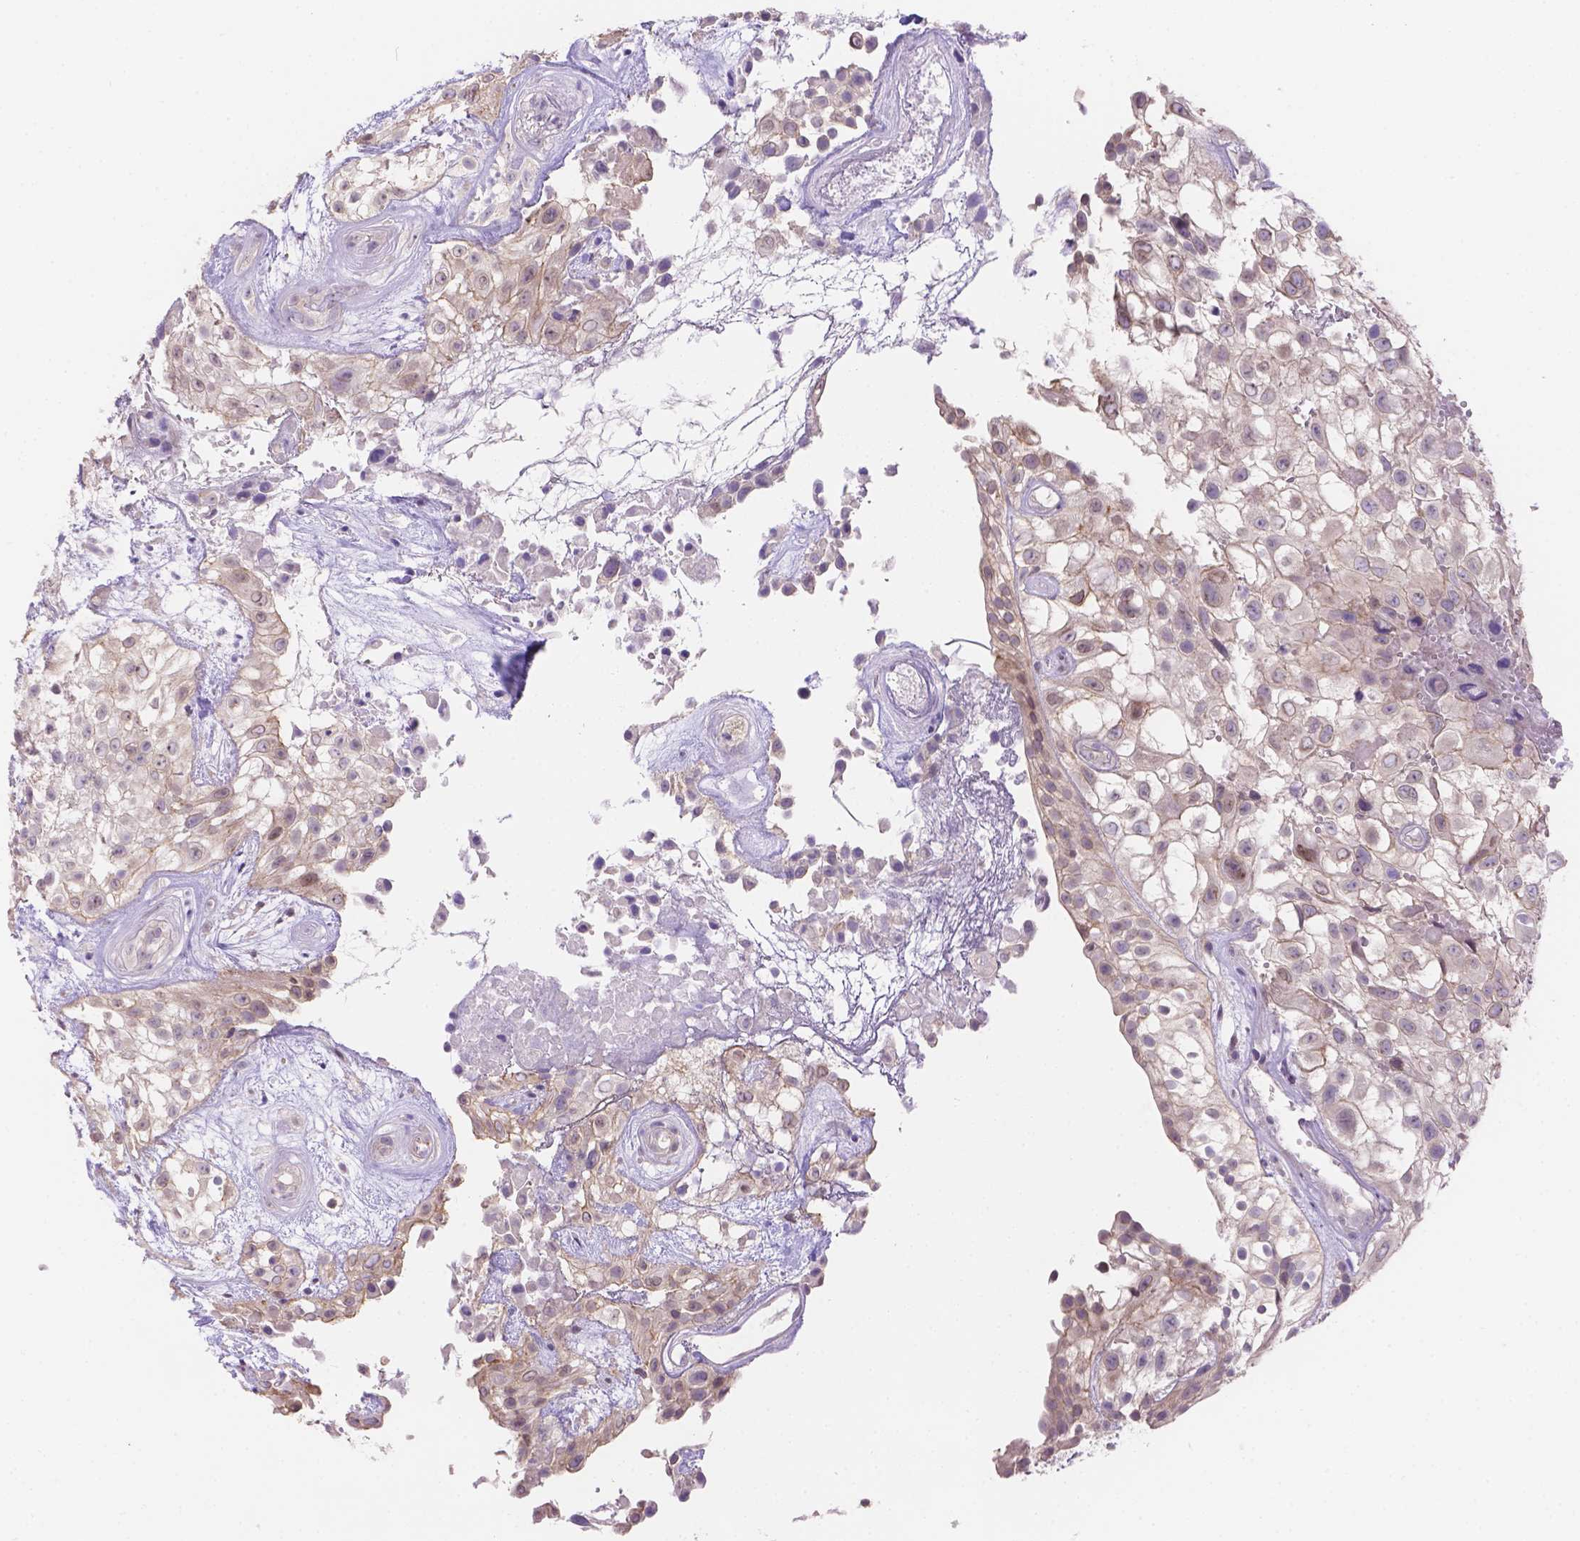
{"staining": {"intensity": "weak", "quantity": "<25%", "location": "cytoplasmic/membranous"}, "tissue": "urothelial cancer", "cell_type": "Tumor cells", "image_type": "cancer", "snomed": [{"axis": "morphology", "description": "Urothelial carcinoma, High grade"}, {"axis": "topography", "description": "Urinary bladder"}], "caption": "Tumor cells are negative for brown protein staining in high-grade urothelial carcinoma.", "gene": "CD96", "patient": {"sex": "male", "age": 56}}